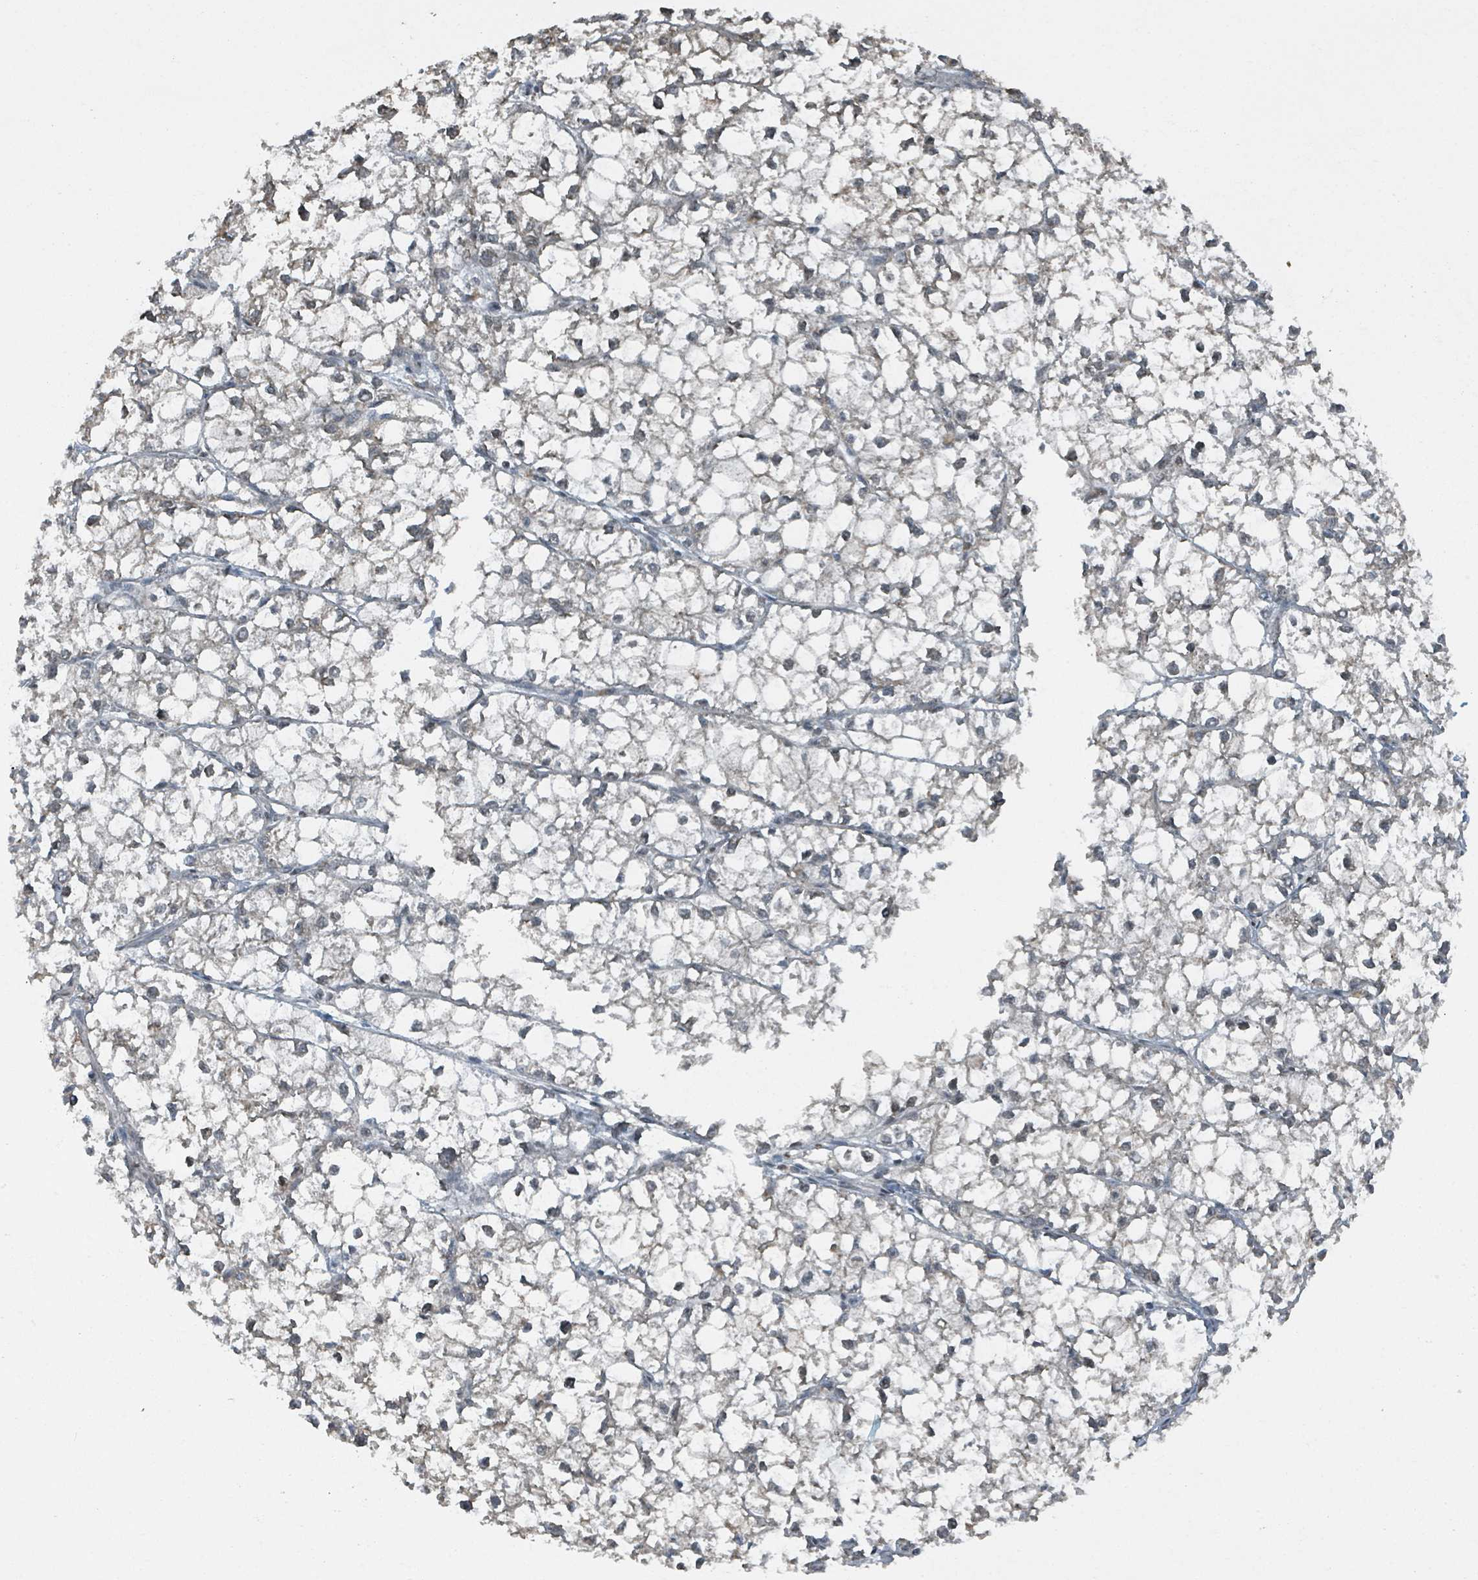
{"staining": {"intensity": "negative", "quantity": "none", "location": "none"}, "tissue": "liver cancer", "cell_type": "Tumor cells", "image_type": "cancer", "snomed": [{"axis": "morphology", "description": "Carcinoma, Hepatocellular, NOS"}, {"axis": "topography", "description": "Liver"}], "caption": "This histopathology image is of liver cancer stained with immunohistochemistry (IHC) to label a protein in brown with the nuclei are counter-stained blue. There is no expression in tumor cells.", "gene": "PHIP", "patient": {"sex": "female", "age": 43}}